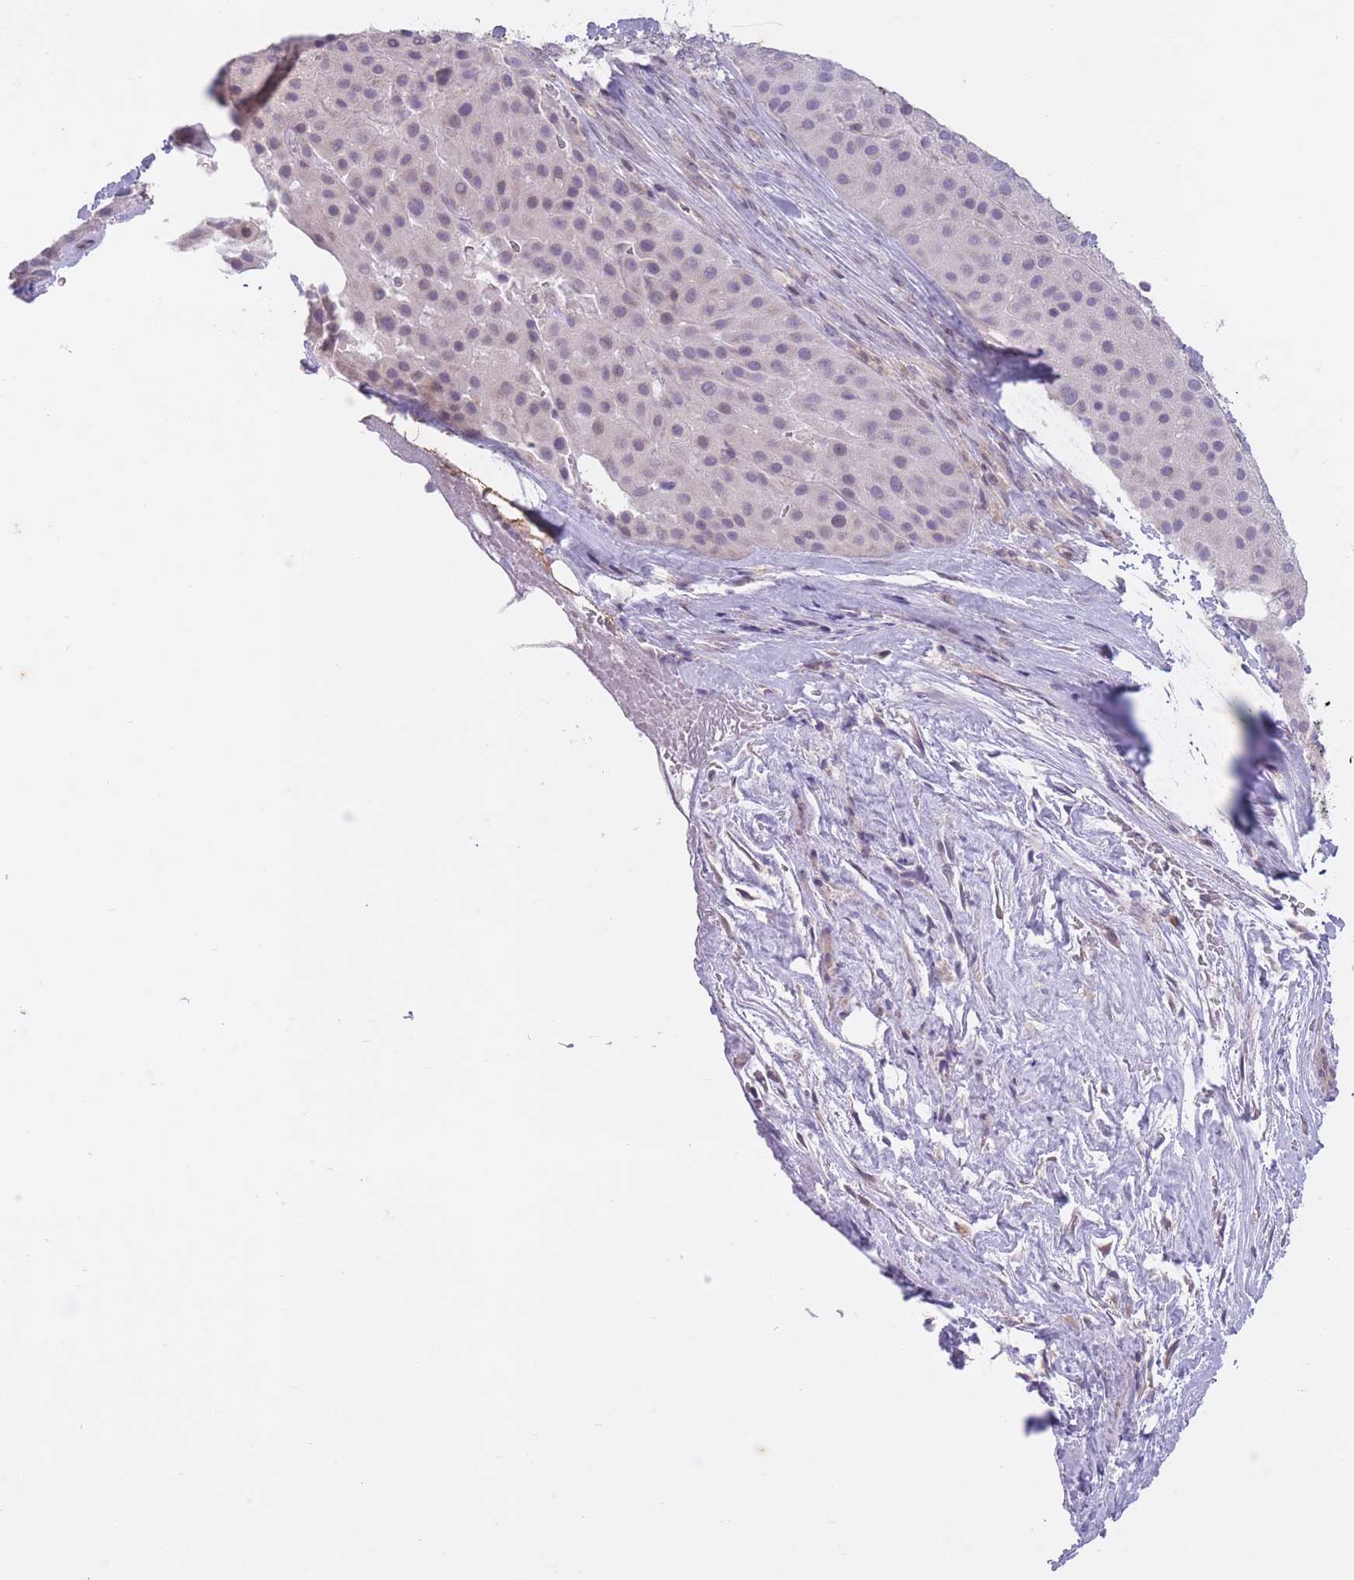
{"staining": {"intensity": "negative", "quantity": "none", "location": "none"}, "tissue": "melanoma", "cell_type": "Tumor cells", "image_type": "cancer", "snomed": [{"axis": "morphology", "description": "Malignant melanoma, Metastatic site"}, {"axis": "topography", "description": "Smooth muscle"}], "caption": "Melanoma stained for a protein using IHC displays no expression tumor cells.", "gene": "ARPIN", "patient": {"sex": "male", "age": 41}}